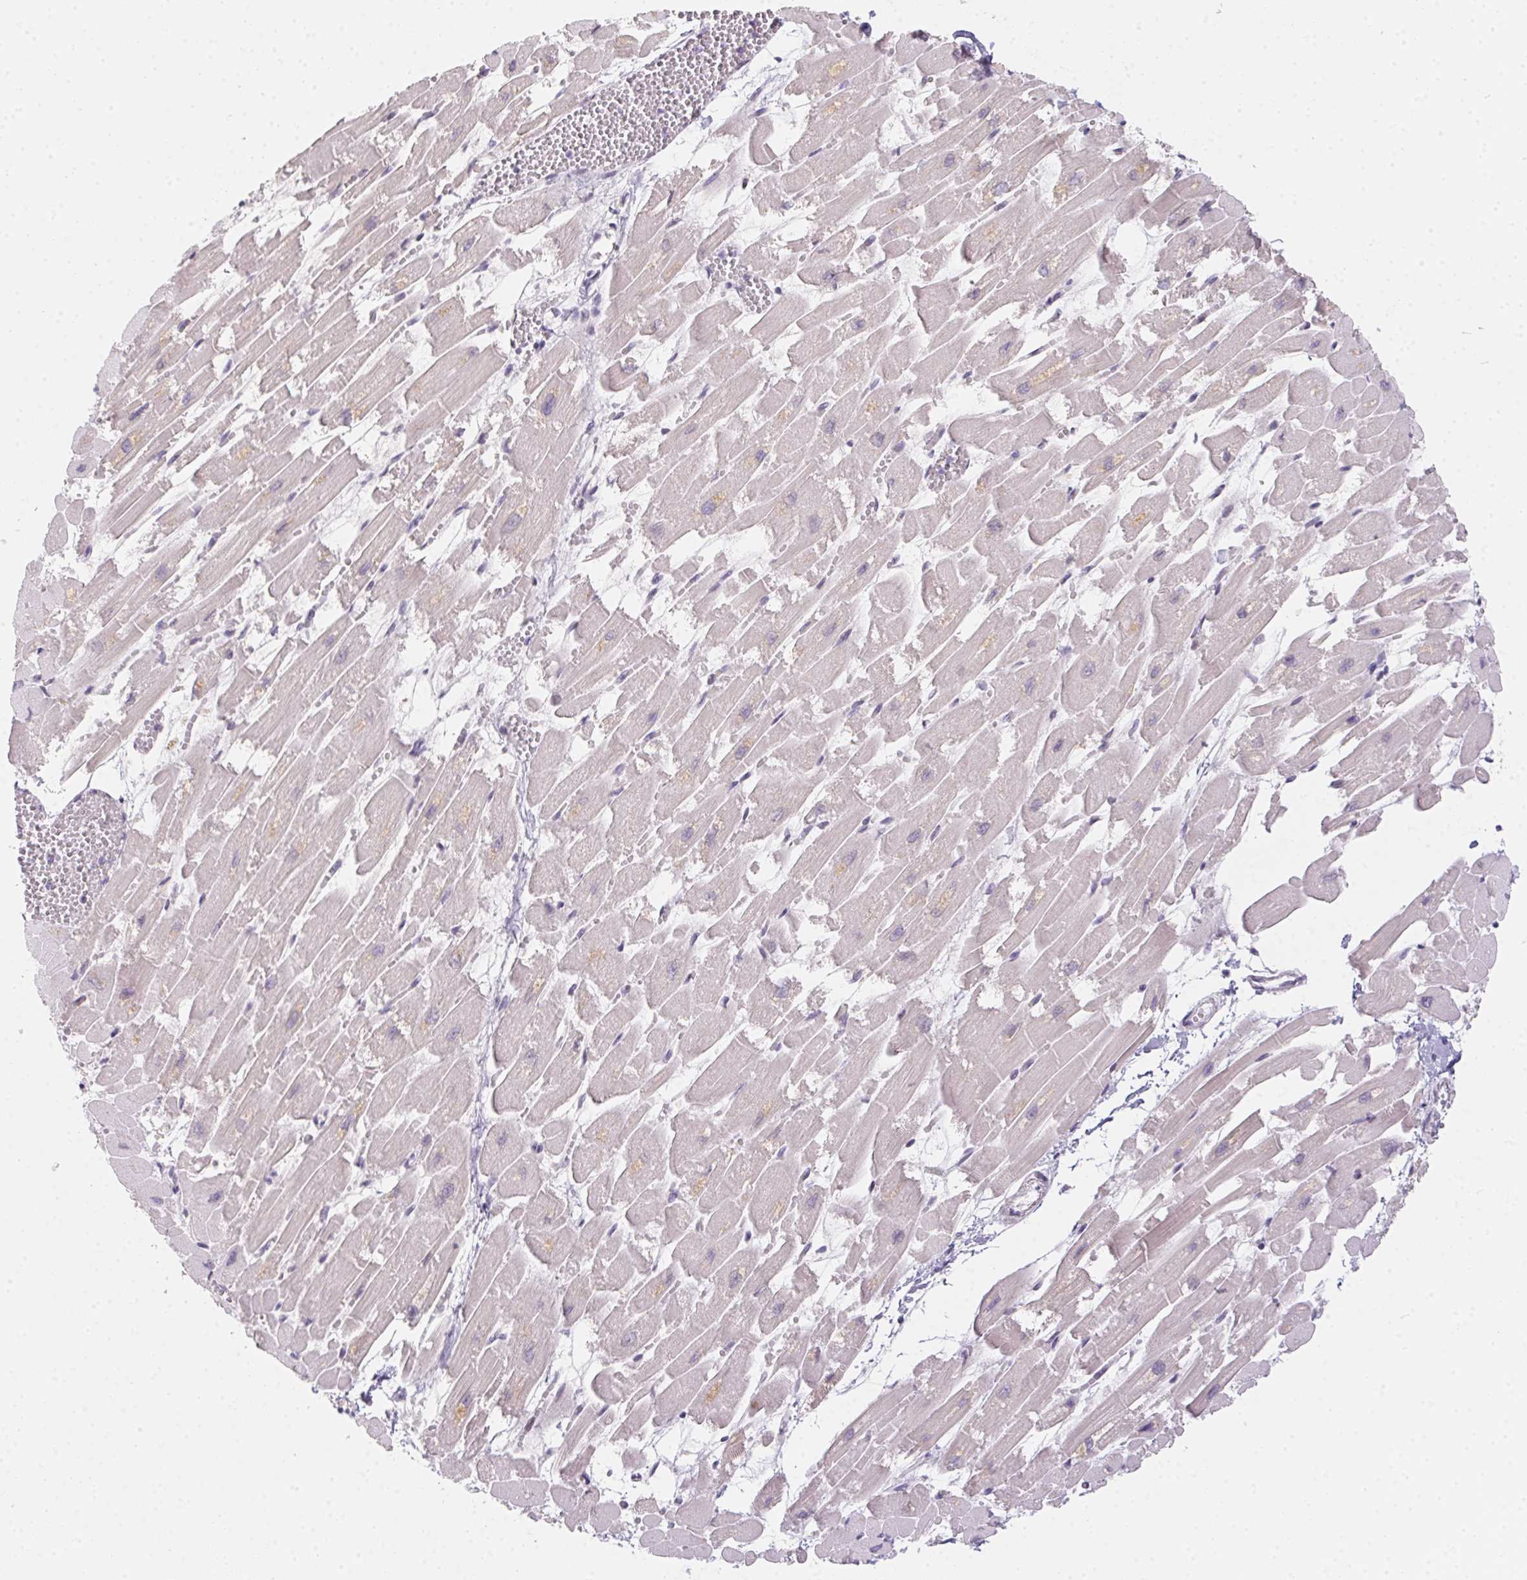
{"staining": {"intensity": "weak", "quantity": "<25%", "location": "cytoplasmic/membranous"}, "tissue": "heart muscle", "cell_type": "Cardiomyocytes", "image_type": "normal", "snomed": [{"axis": "morphology", "description": "Normal tissue, NOS"}, {"axis": "topography", "description": "Heart"}], "caption": "Cardiomyocytes show no significant expression in benign heart muscle. The staining is performed using DAB (3,3'-diaminobenzidine) brown chromogen with nuclei counter-stained in using hematoxylin.", "gene": "MORC1", "patient": {"sex": "female", "age": 52}}